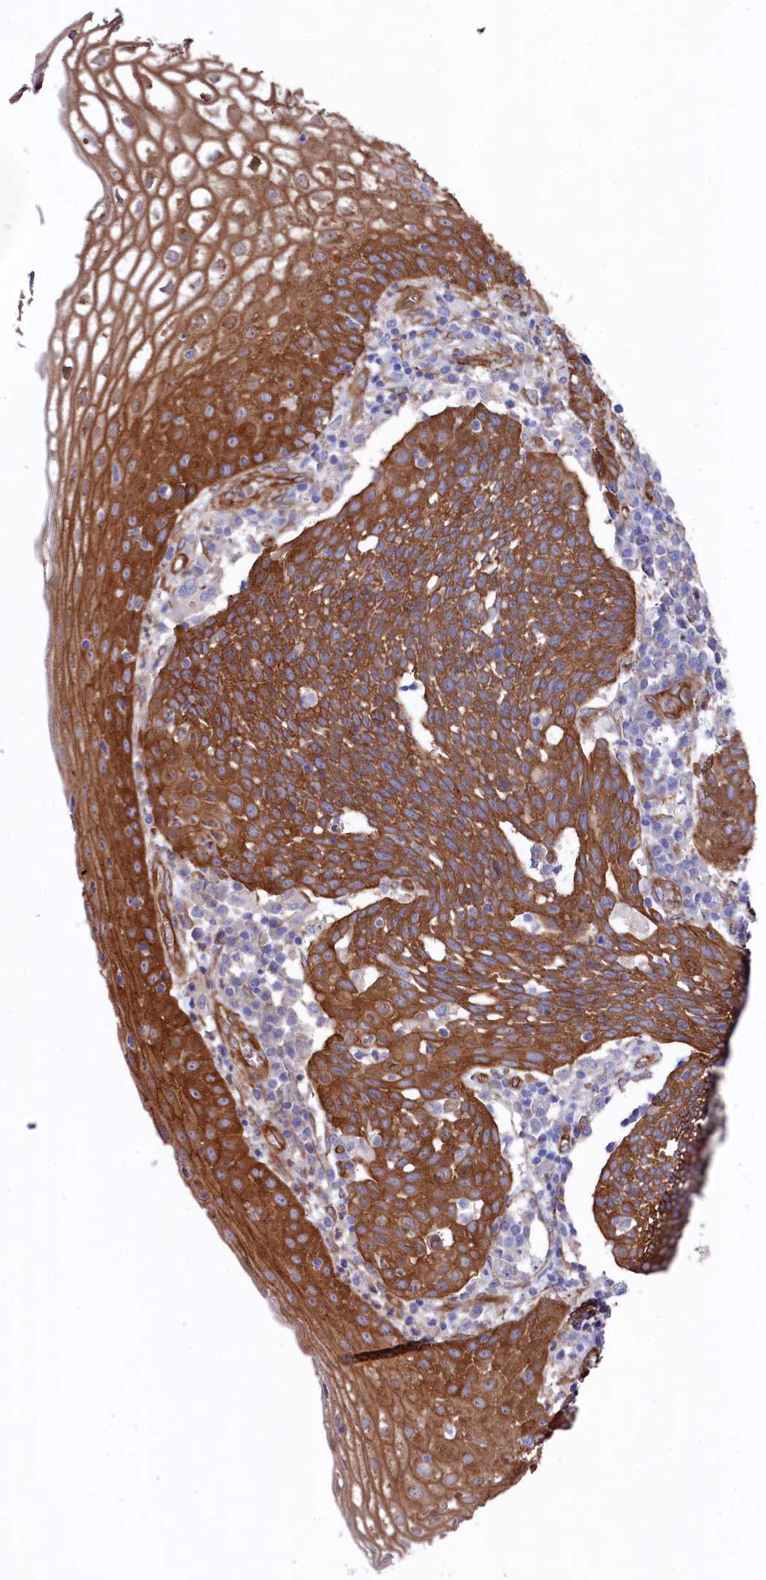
{"staining": {"intensity": "strong", "quantity": ">75%", "location": "cytoplasmic/membranous"}, "tissue": "cervical cancer", "cell_type": "Tumor cells", "image_type": "cancer", "snomed": [{"axis": "morphology", "description": "Squamous cell carcinoma, NOS"}, {"axis": "topography", "description": "Cervix"}], "caption": "DAB immunohistochemical staining of squamous cell carcinoma (cervical) exhibits strong cytoplasmic/membranous protein expression in approximately >75% of tumor cells. Nuclei are stained in blue.", "gene": "TNKS1BP1", "patient": {"sex": "female", "age": 34}}